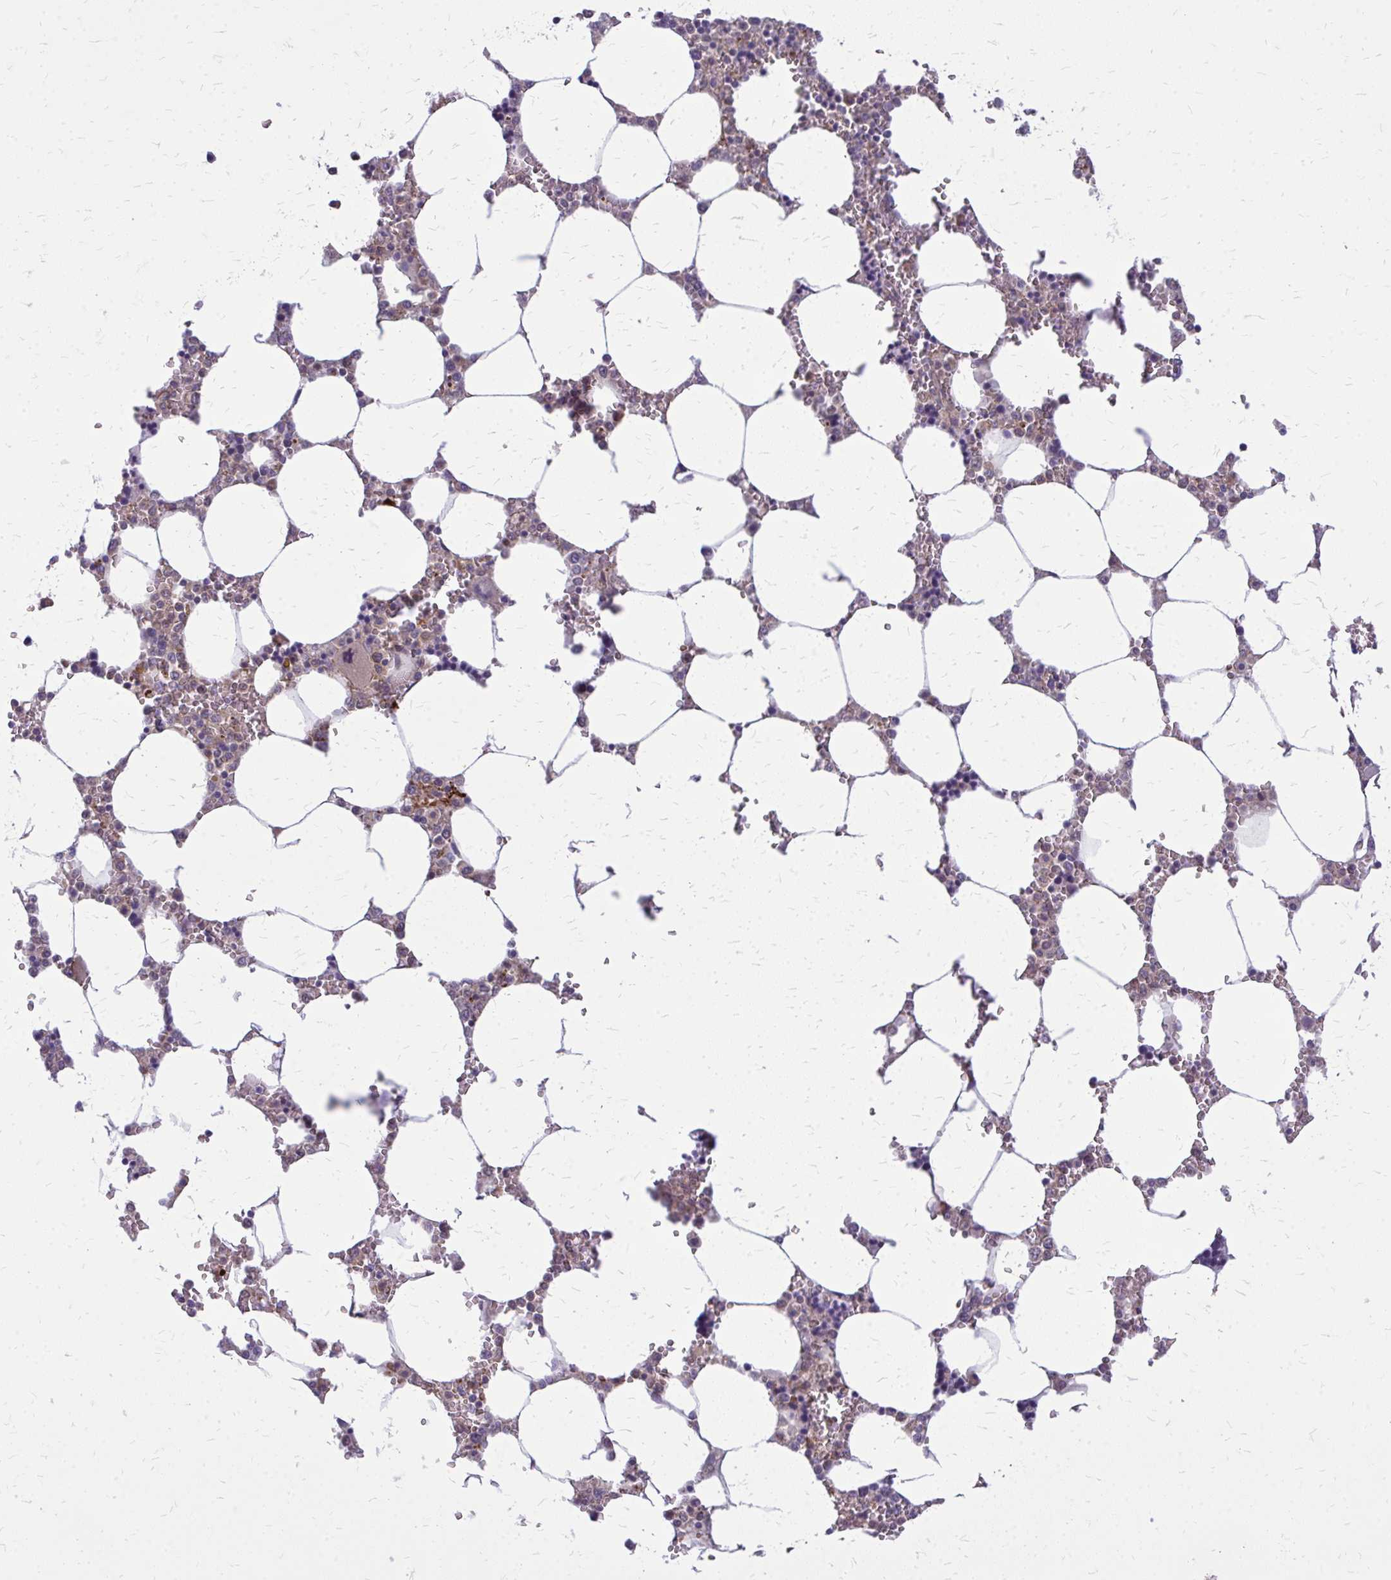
{"staining": {"intensity": "moderate", "quantity": "<25%", "location": "cytoplasmic/membranous"}, "tissue": "bone marrow", "cell_type": "Hematopoietic cells", "image_type": "normal", "snomed": [{"axis": "morphology", "description": "Normal tissue, NOS"}, {"axis": "topography", "description": "Bone marrow"}], "caption": "Immunohistochemistry (IHC) staining of benign bone marrow, which exhibits low levels of moderate cytoplasmic/membranous positivity in about <25% of hematopoietic cells indicating moderate cytoplasmic/membranous protein positivity. The staining was performed using DAB (brown) for protein detection and nuclei were counterstained in hematoxylin (blue).", "gene": "OXNAD1", "patient": {"sex": "male", "age": 64}}